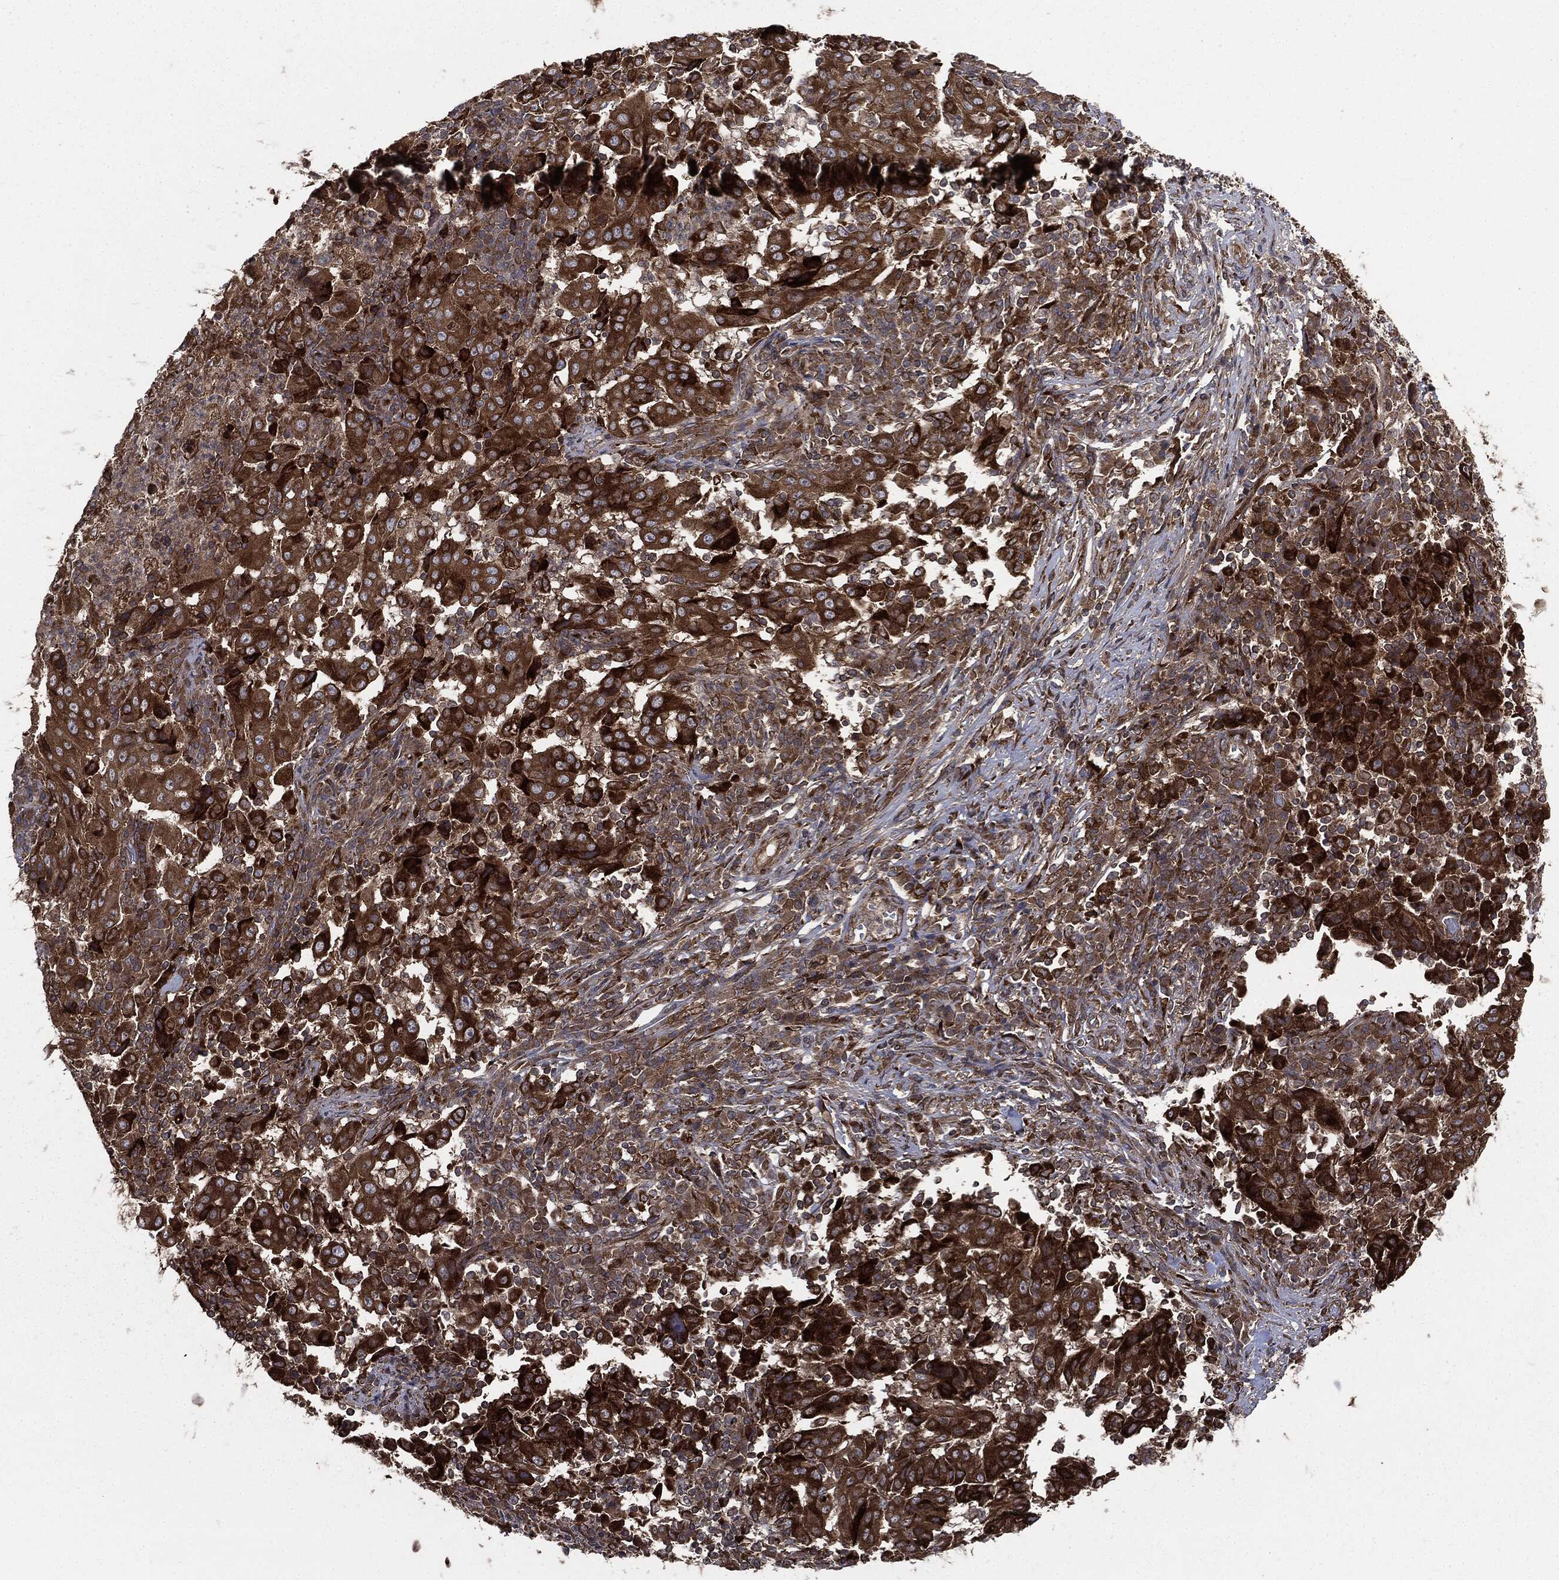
{"staining": {"intensity": "strong", "quantity": ">75%", "location": "cytoplasmic/membranous"}, "tissue": "pancreatic cancer", "cell_type": "Tumor cells", "image_type": "cancer", "snomed": [{"axis": "morphology", "description": "Adenocarcinoma, NOS"}, {"axis": "topography", "description": "Pancreas"}], "caption": "Pancreatic adenocarcinoma tissue reveals strong cytoplasmic/membranous expression in about >75% of tumor cells", "gene": "PLOD3", "patient": {"sex": "male", "age": 63}}